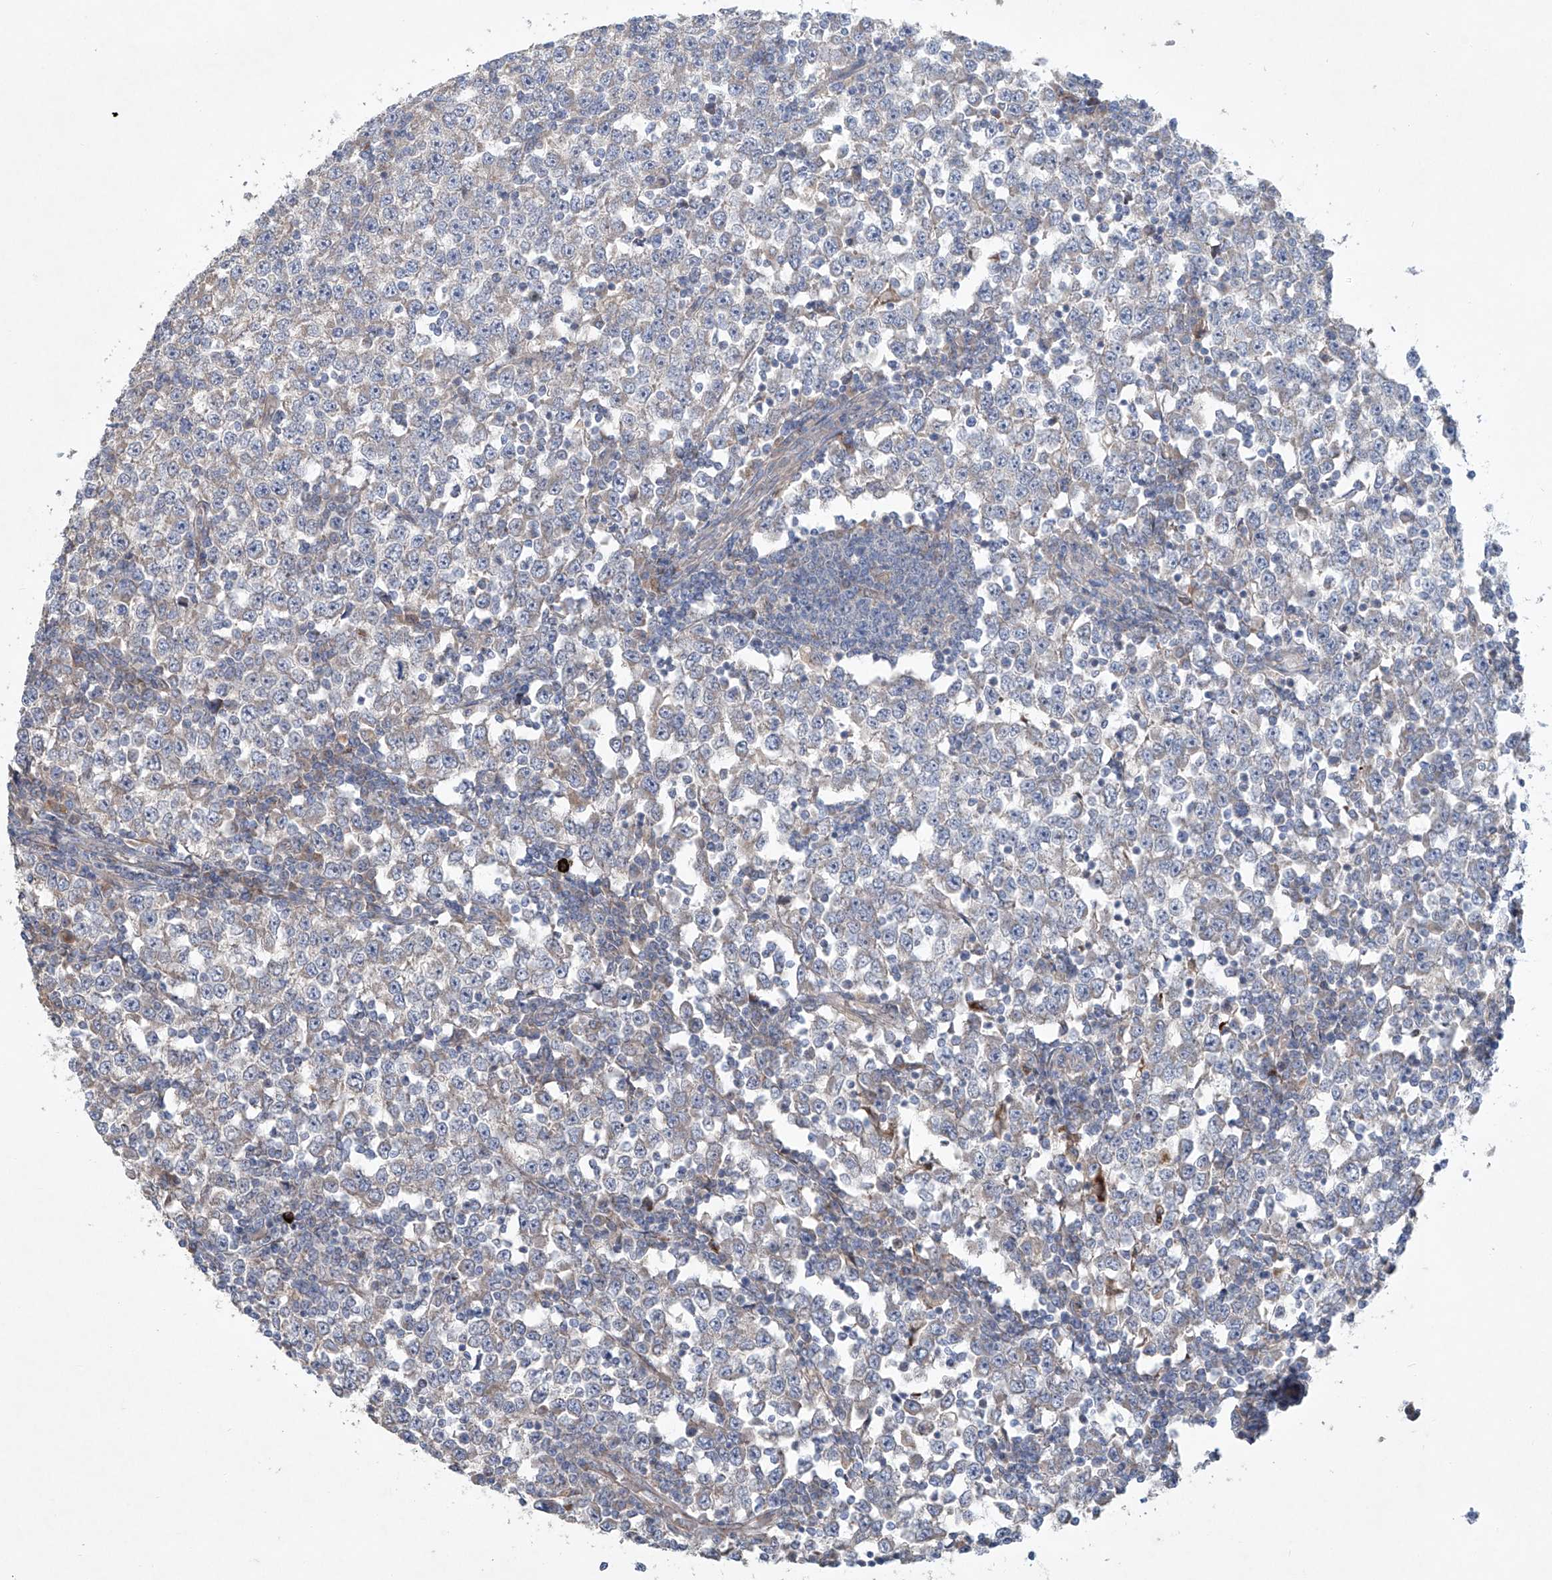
{"staining": {"intensity": "weak", "quantity": "25%-75%", "location": "cytoplasmic/membranous"}, "tissue": "testis cancer", "cell_type": "Tumor cells", "image_type": "cancer", "snomed": [{"axis": "morphology", "description": "Seminoma, NOS"}, {"axis": "topography", "description": "Testis"}], "caption": "Tumor cells show low levels of weak cytoplasmic/membranous positivity in about 25%-75% of cells in testis cancer. Nuclei are stained in blue.", "gene": "KLC4", "patient": {"sex": "male", "age": 65}}